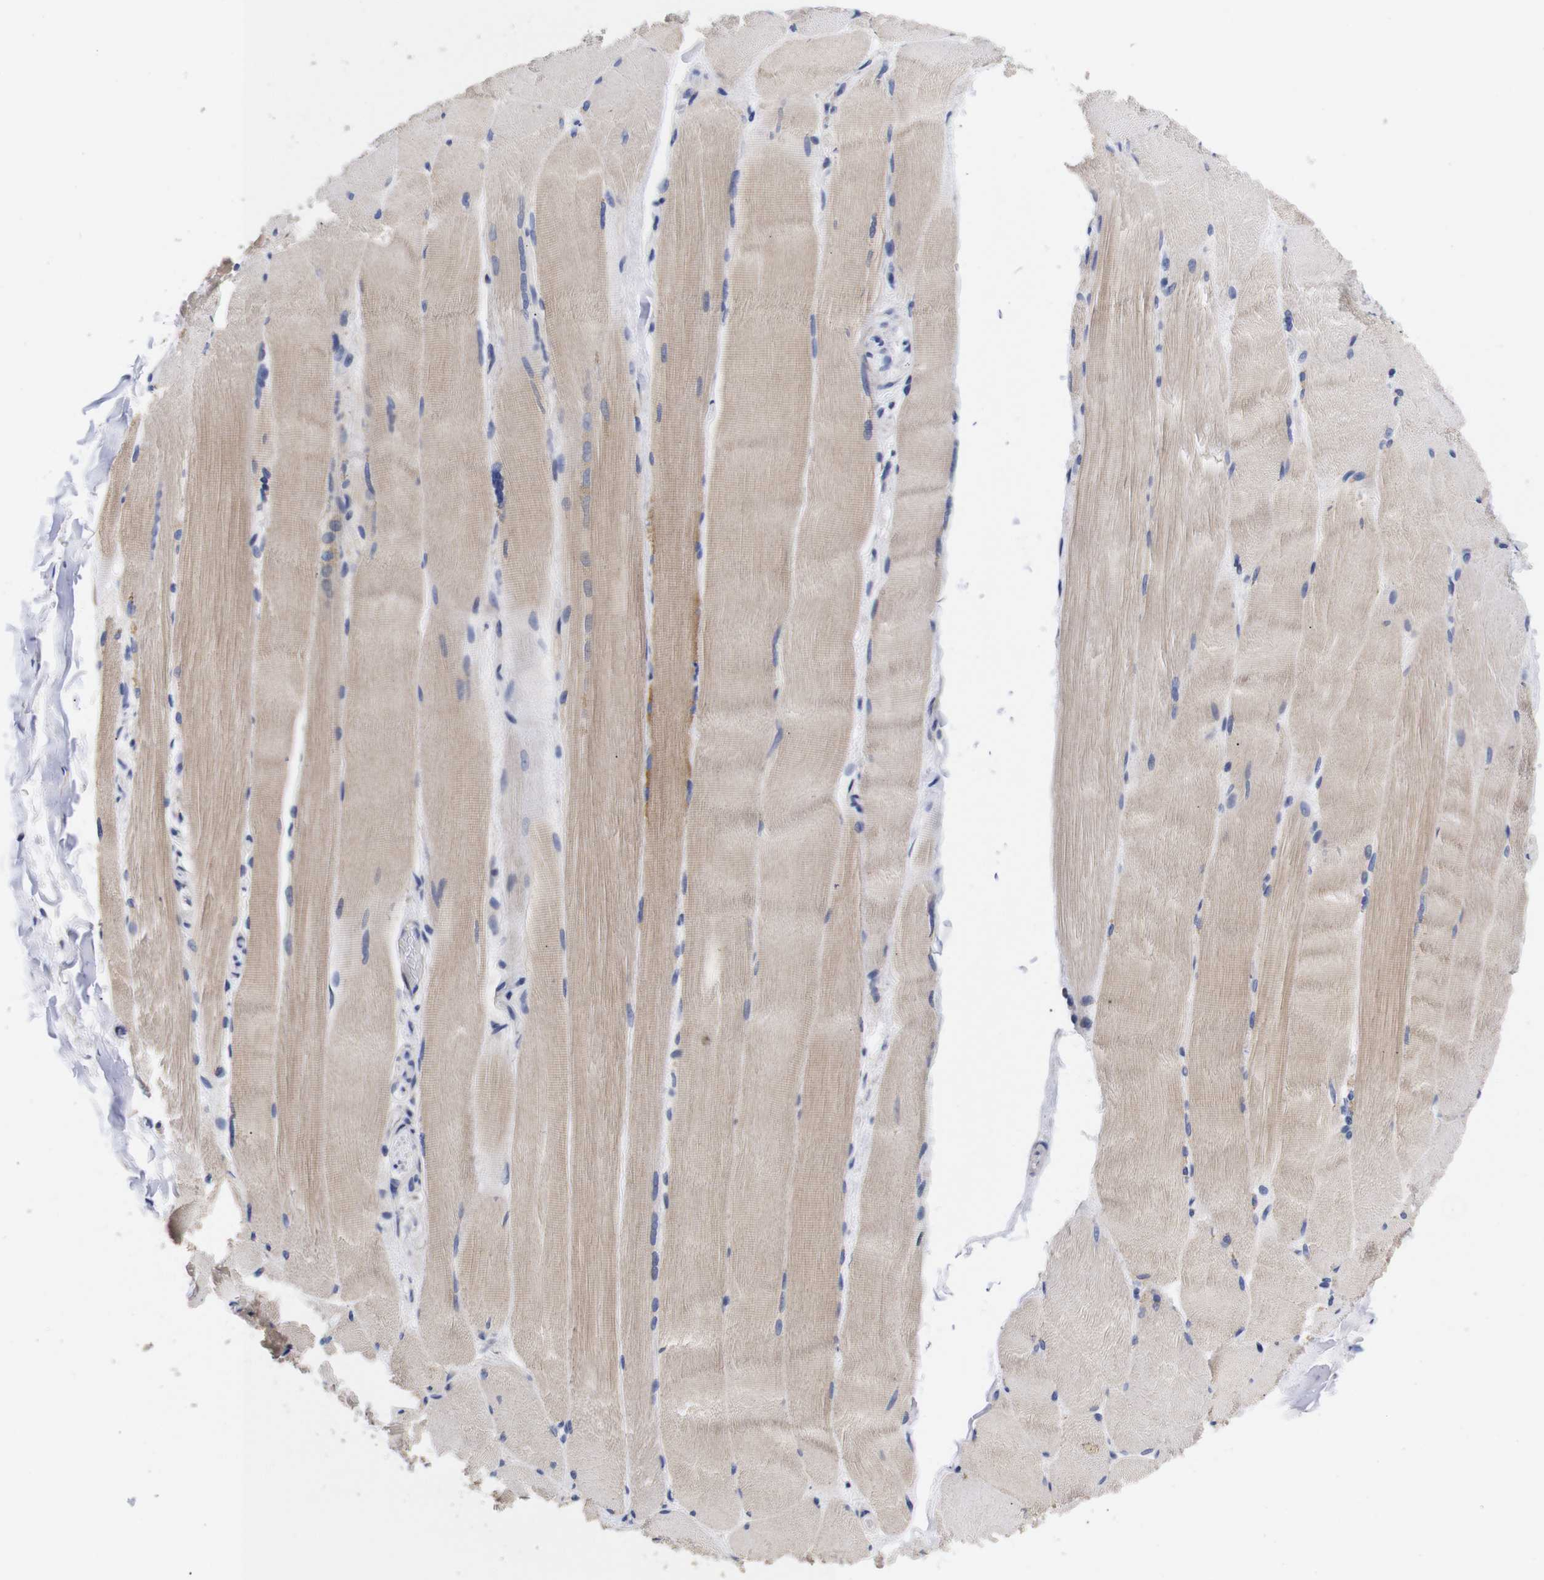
{"staining": {"intensity": "moderate", "quantity": ">75%", "location": "cytoplasmic/membranous"}, "tissue": "skeletal muscle", "cell_type": "Myocytes", "image_type": "normal", "snomed": [{"axis": "morphology", "description": "Normal tissue, NOS"}, {"axis": "topography", "description": "Skin"}, {"axis": "topography", "description": "Skeletal muscle"}], "caption": "Immunohistochemistry (IHC) image of benign skeletal muscle: human skeletal muscle stained using IHC reveals medium levels of moderate protein expression localized specifically in the cytoplasmic/membranous of myocytes, appearing as a cytoplasmic/membranous brown color.", "gene": "OPN3", "patient": {"sex": "male", "age": 83}}